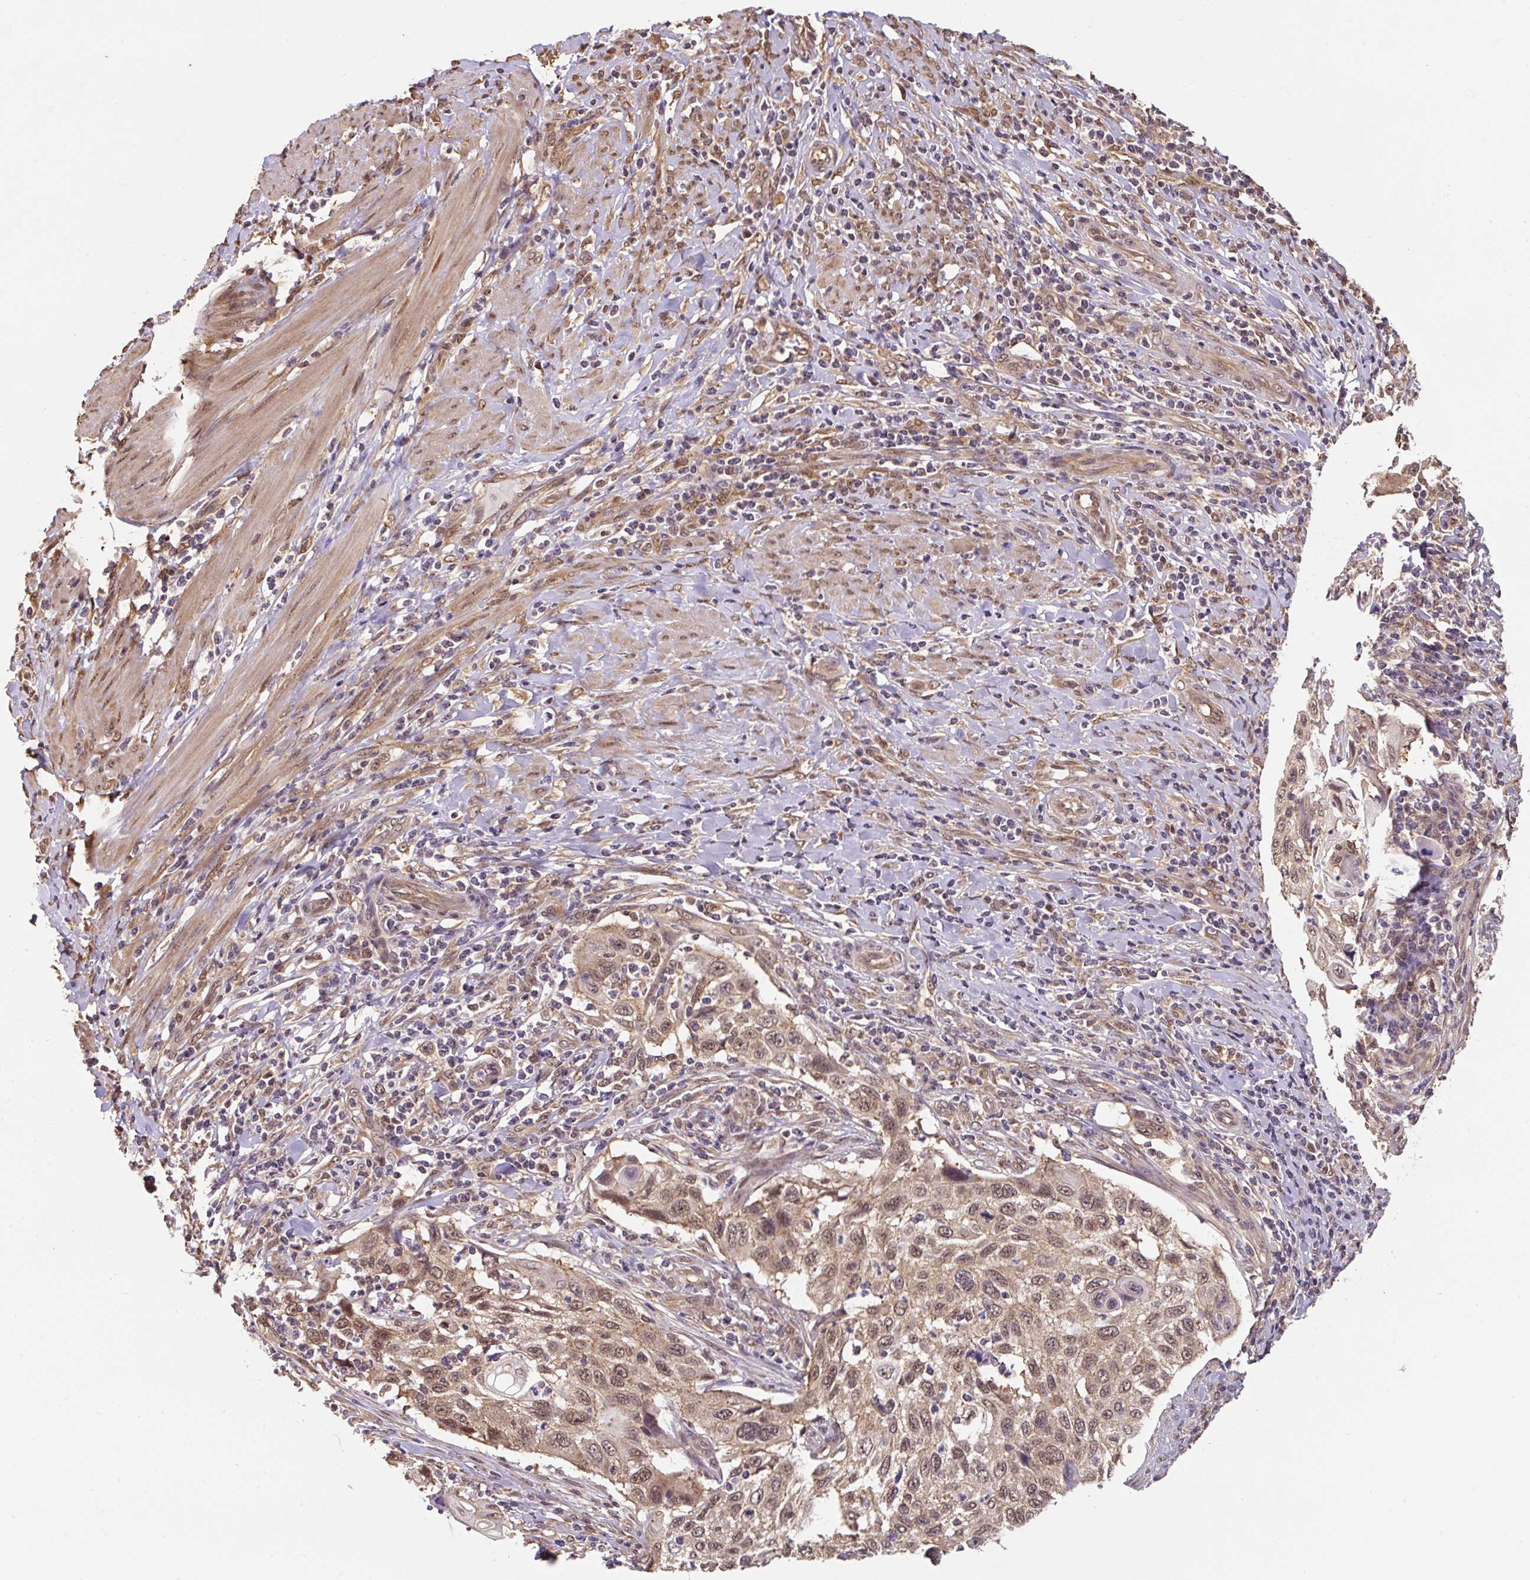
{"staining": {"intensity": "moderate", "quantity": ">75%", "location": "nuclear"}, "tissue": "cervical cancer", "cell_type": "Tumor cells", "image_type": "cancer", "snomed": [{"axis": "morphology", "description": "Squamous cell carcinoma, NOS"}, {"axis": "topography", "description": "Cervix"}], "caption": "Immunohistochemical staining of human cervical squamous cell carcinoma demonstrates medium levels of moderate nuclear protein expression in approximately >75% of tumor cells.", "gene": "ST13", "patient": {"sex": "female", "age": 70}}